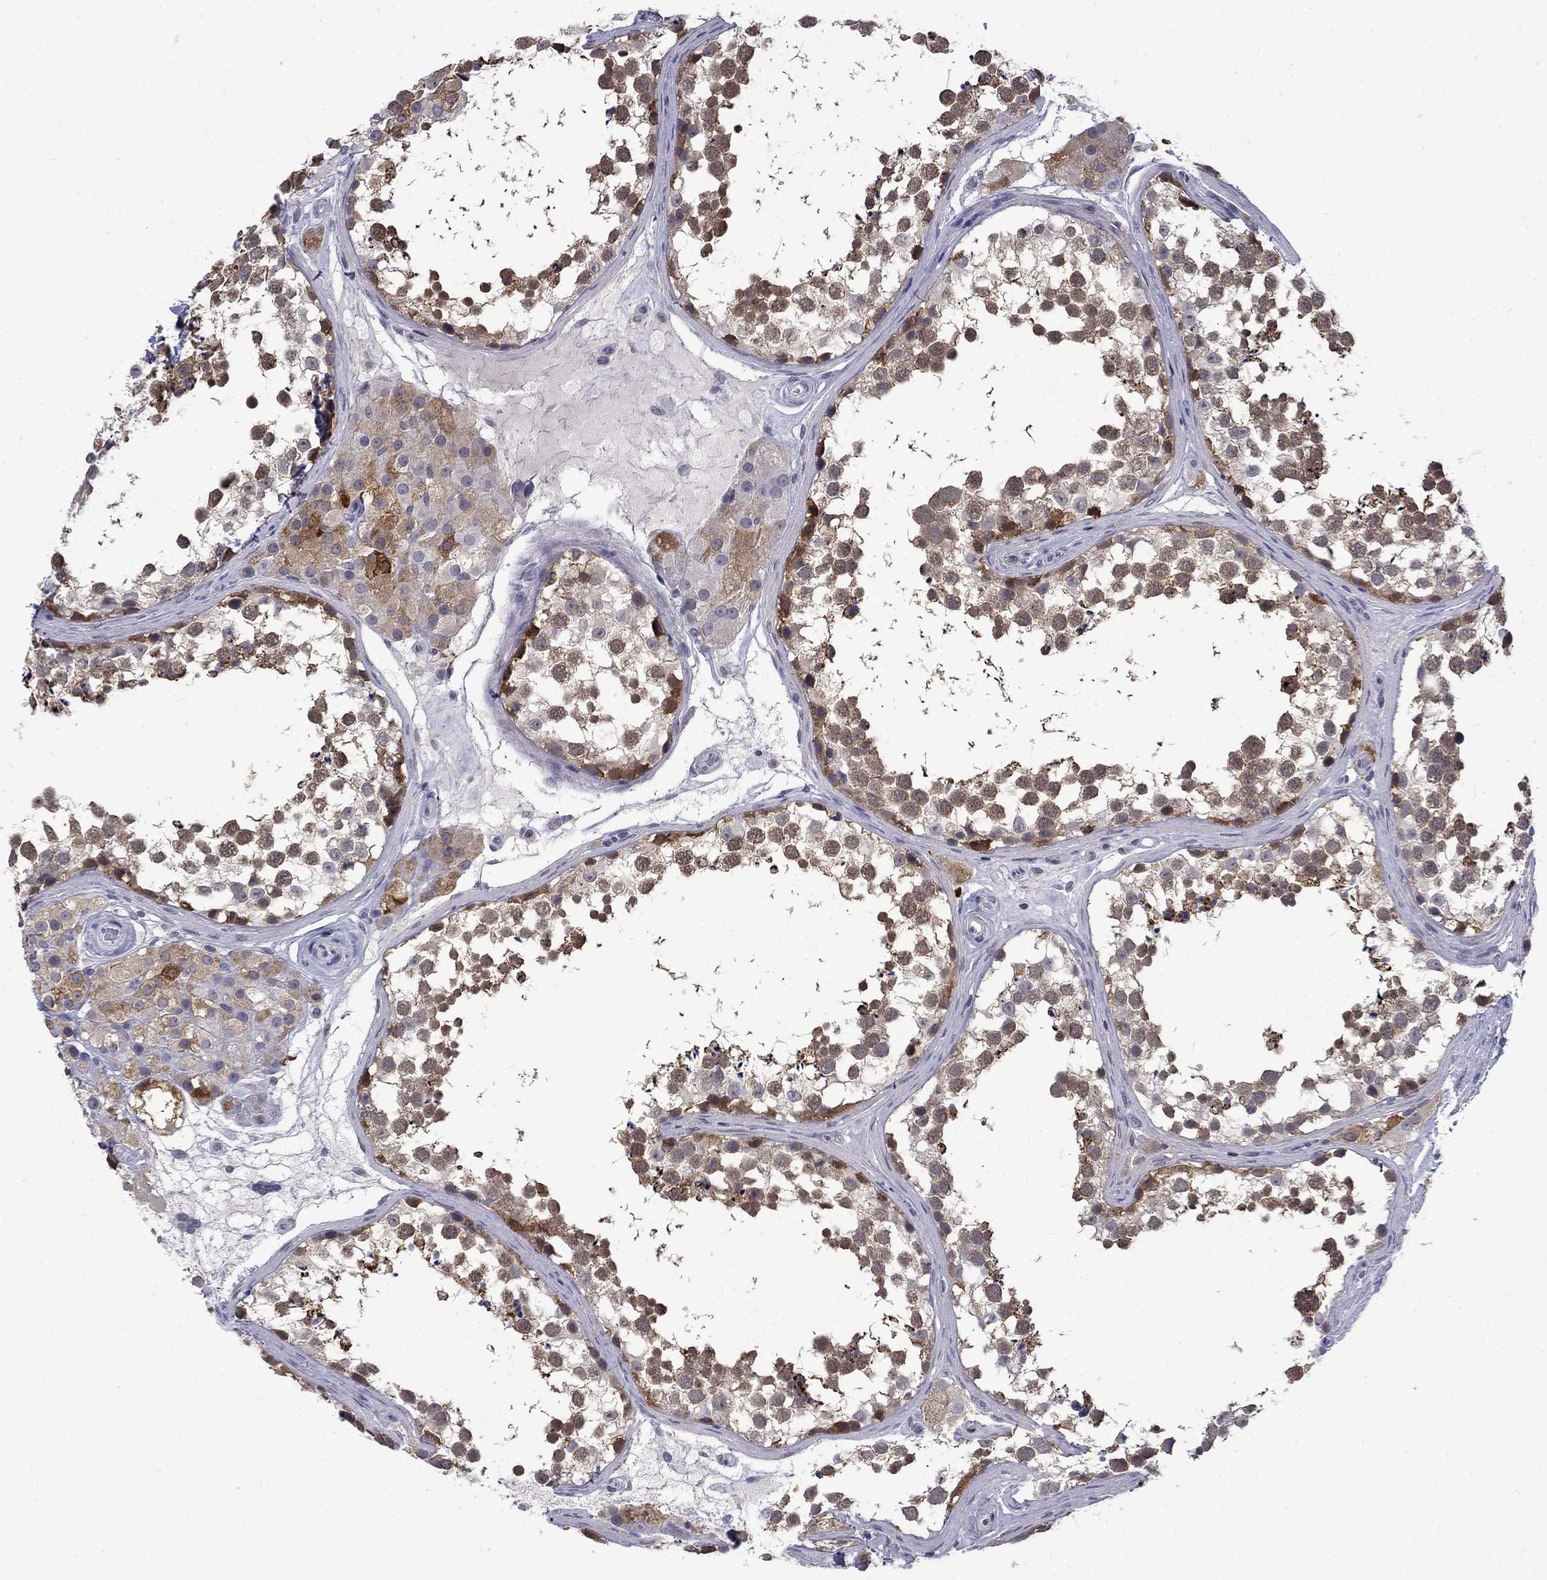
{"staining": {"intensity": "strong", "quantity": "25%-75%", "location": "cytoplasmic/membranous,nuclear"}, "tissue": "testis", "cell_type": "Cells in seminiferous ducts", "image_type": "normal", "snomed": [{"axis": "morphology", "description": "Normal tissue, NOS"}, {"axis": "morphology", "description": "Seminoma, NOS"}, {"axis": "topography", "description": "Testis"}], "caption": "Cells in seminiferous ducts show strong cytoplasmic/membranous,nuclear positivity in approximately 25%-75% of cells in unremarkable testis. The staining was performed using DAB to visualize the protein expression in brown, while the nuclei were stained in blue with hematoxylin (Magnification: 20x).", "gene": "PCBP2", "patient": {"sex": "male", "age": 65}}